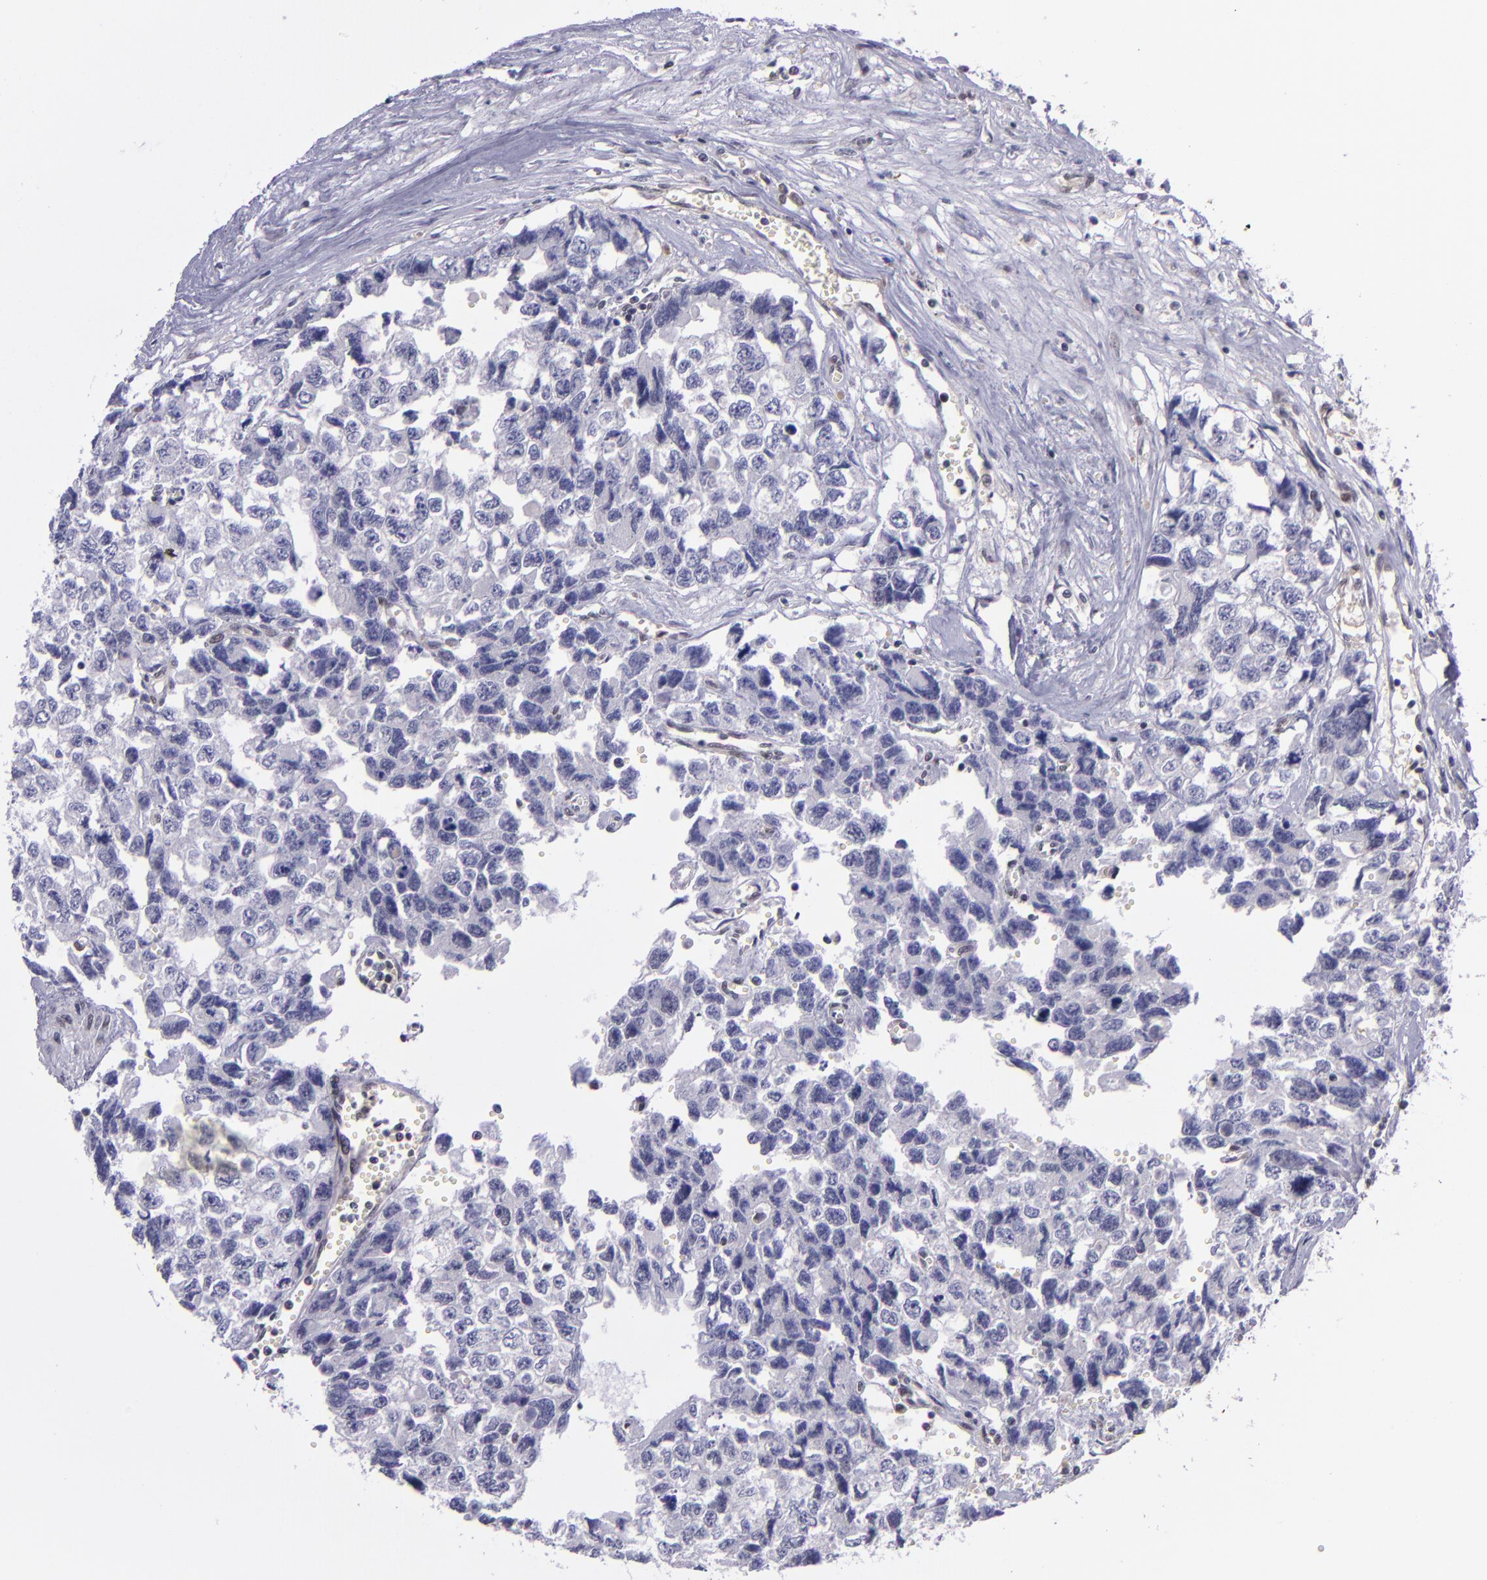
{"staining": {"intensity": "negative", "quantity": "none", "location": "none"}, "tissue": "testis cancer", "cell_type": "Tumor cells", "image_type": "cancer", "snomed": [{"axis": "morphology", "description": "Carcinoma, Embryonal, NOS"}, {"axis": "topography", "description": "Testis"}], "caption": "Immunohistochemistry of human testis embryonal carcinoma shows no expression in tumor cells.", "gene": "BAG1", "patient": {"sex": "male", "age": 31}}